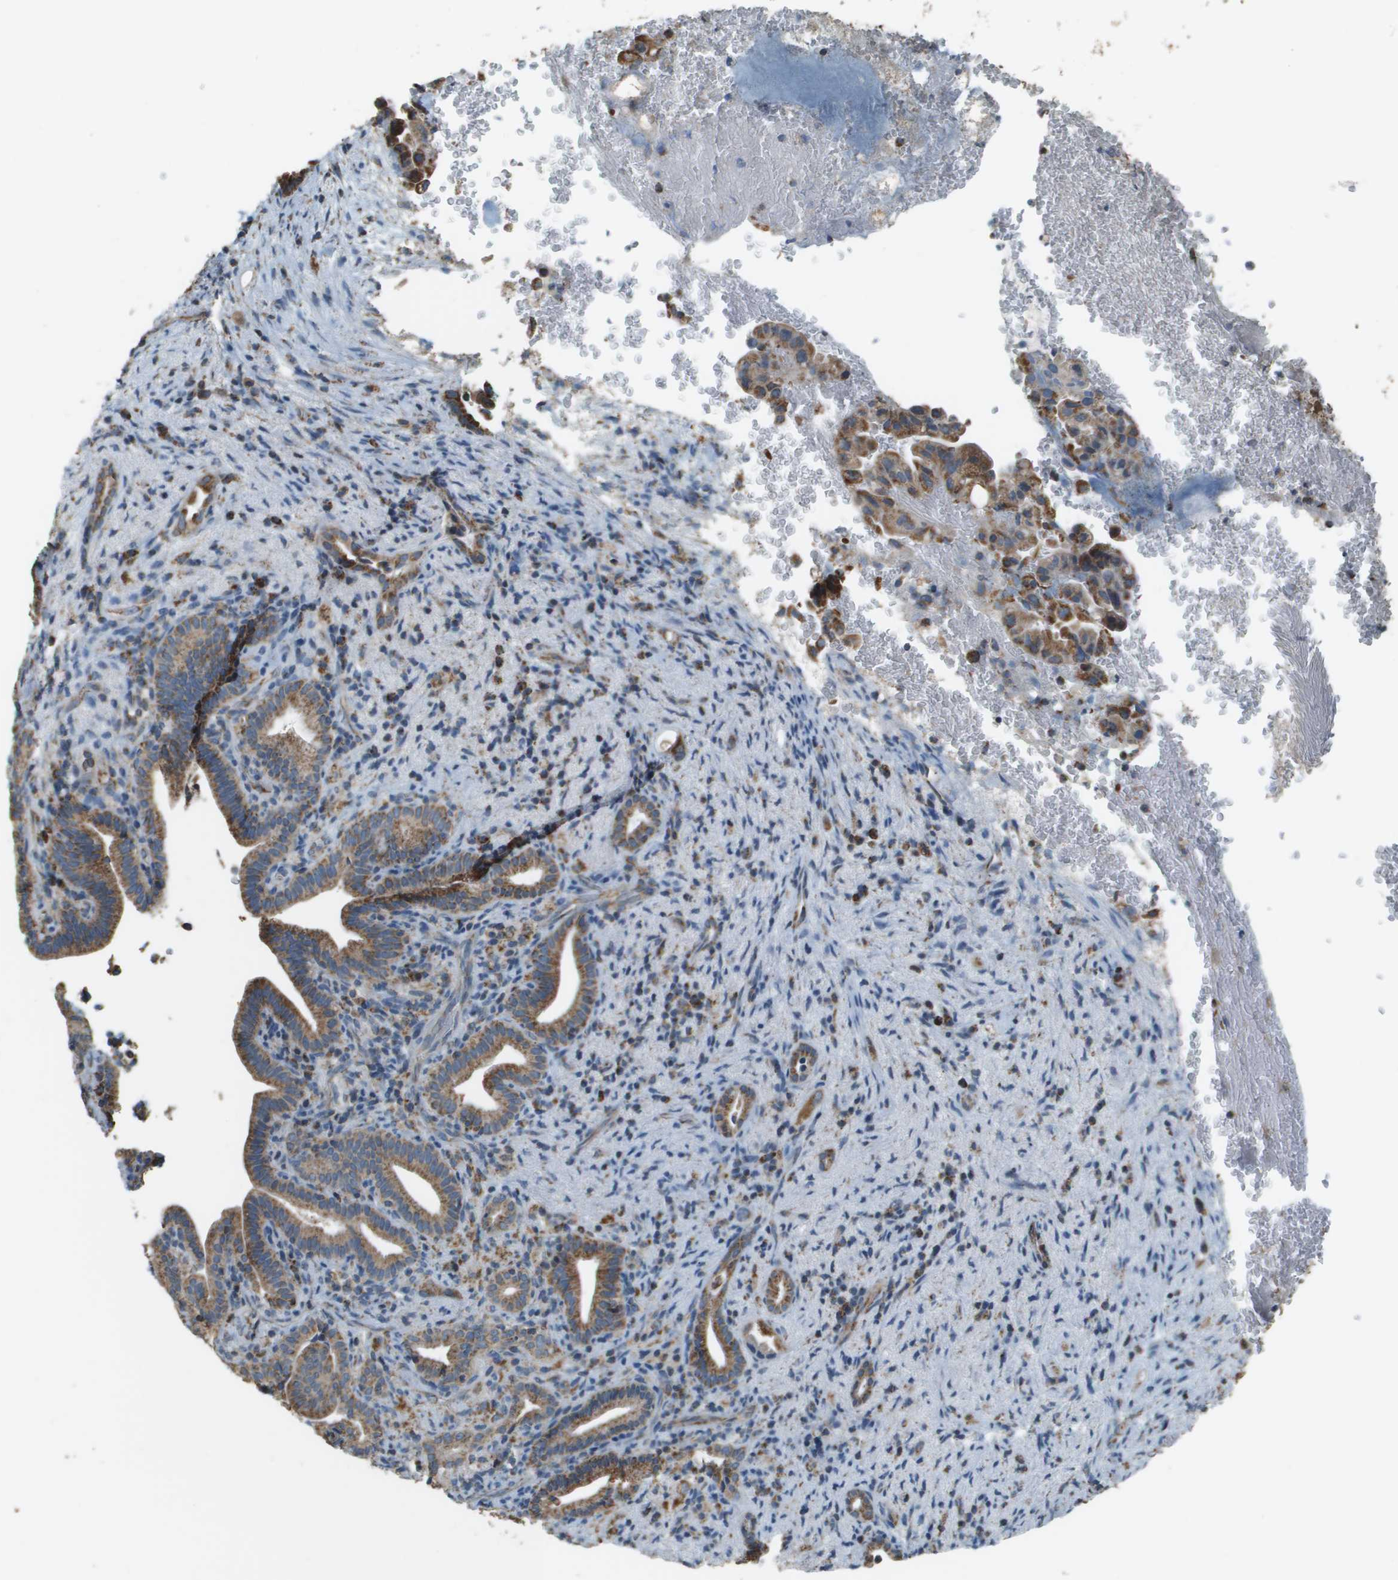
{"staining": {"intensity": "moderate", "quantity": ">75%", "location": "cytoplasmic/membranous"}, "tissue": "liver cancer", "cell_type": "Tumor cells", "image_type": "cancer", "snomed": [{"axis": "morphology", "description": "Cholangiocarcinoma"}, {"axis": "topography", "description": "Liver"}], "caption": "Human liver cholangiocarcinoma stained for a protein (brown) displays moderate cytoplasmic/membranous positive staining in about >75% of tumor cells.", "gene": "FH", "patient": {"sex": "female", "age": 68}}